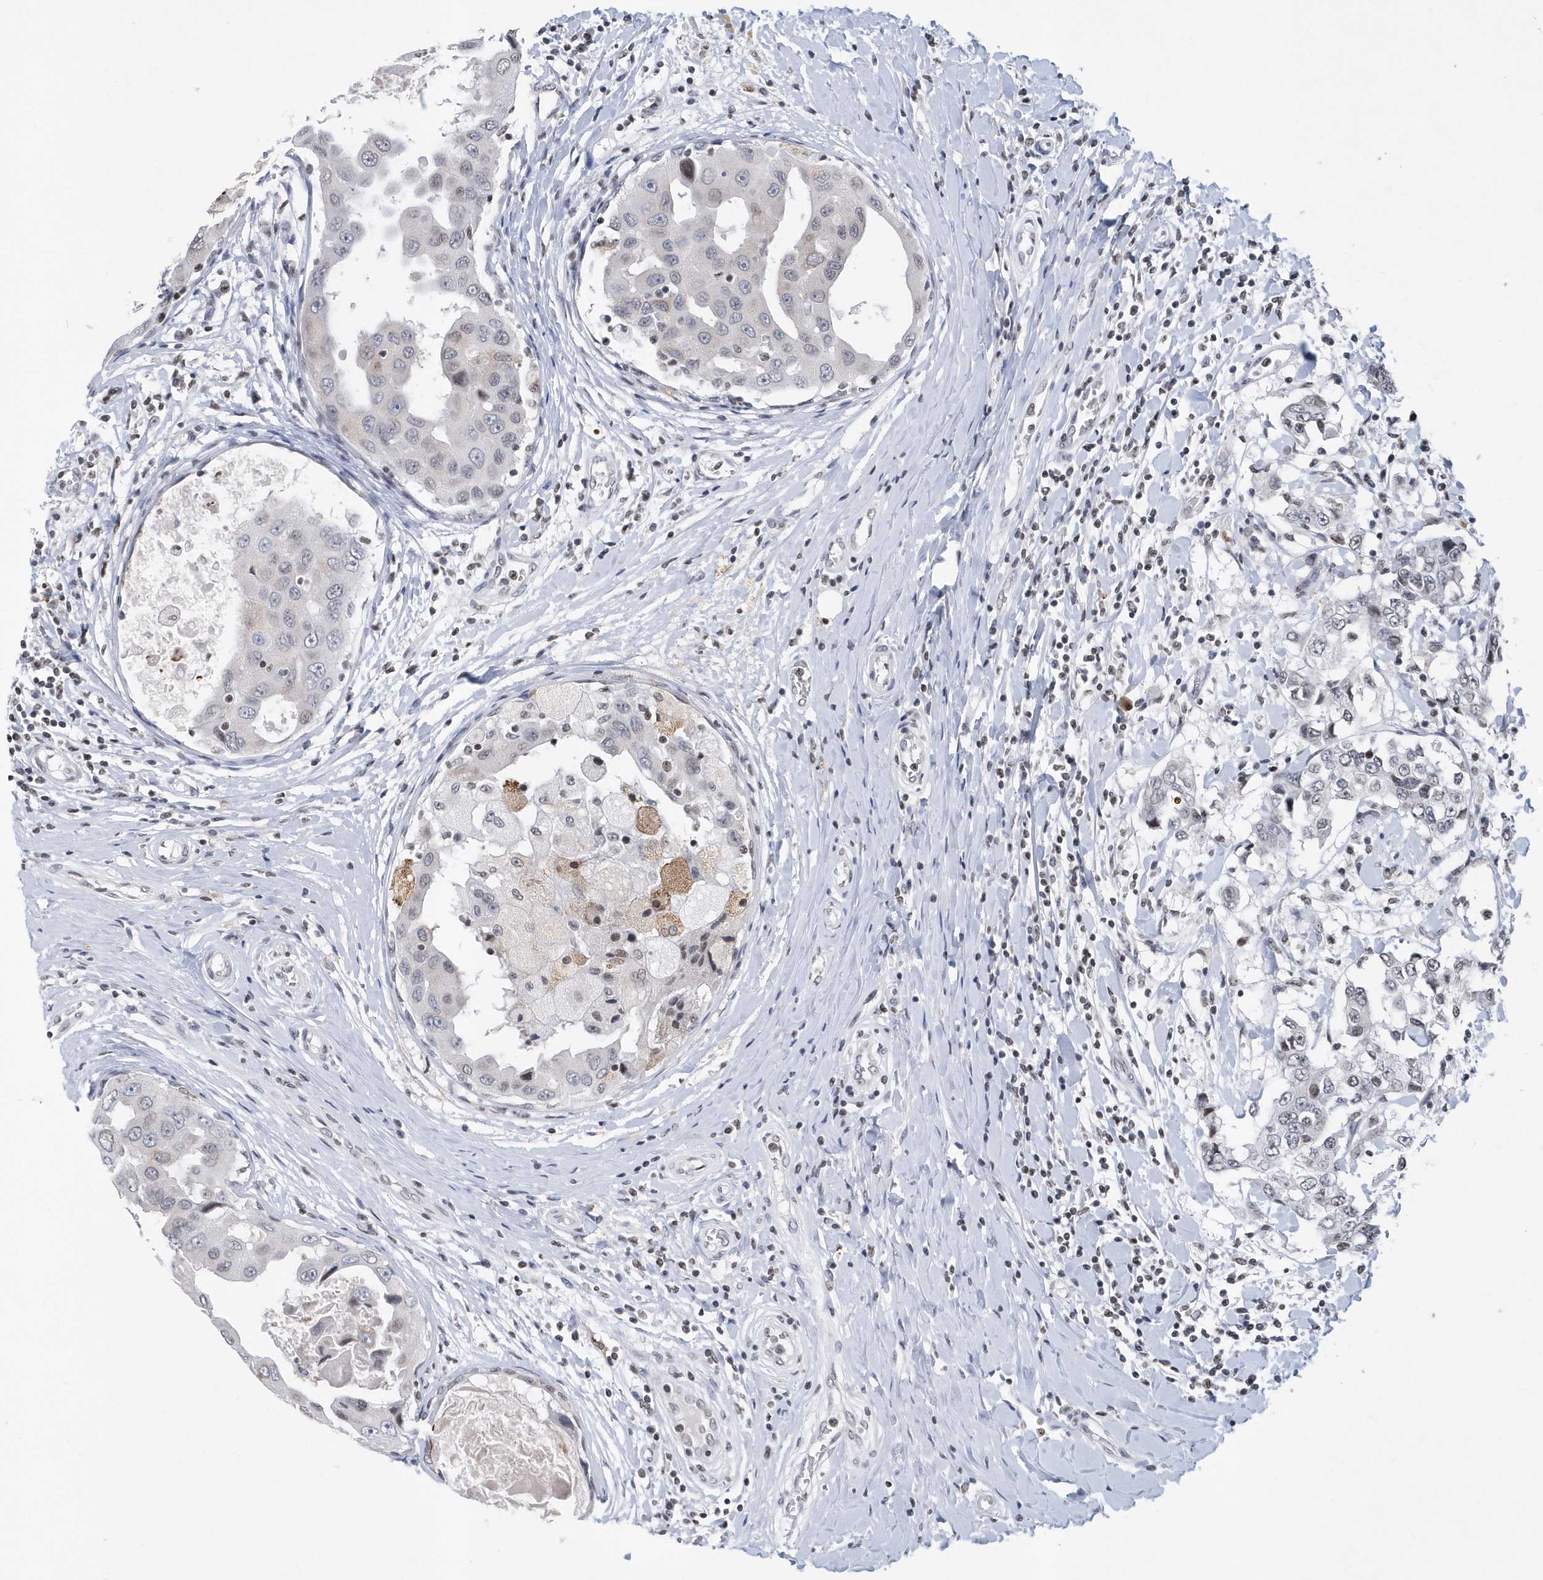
{"staining": {"intensity": "negative", "quantity": "none", "location": "none"}, "tissue": "breast cancer", "cell_type": "Tumor cells", "image_type": "cancer", "snomed": [{"axis": "morphology", "description": "Duct carcinoma"}, {"axis": "topography", "description": "Breast"}], "caption": "Breast infiltrating ductal carcinoma was stained to show a protein in brown. There is no significant positivity in tumor cells.", "gene": "VWA5B2", "patient": {"sex": "female", "age": 27}}